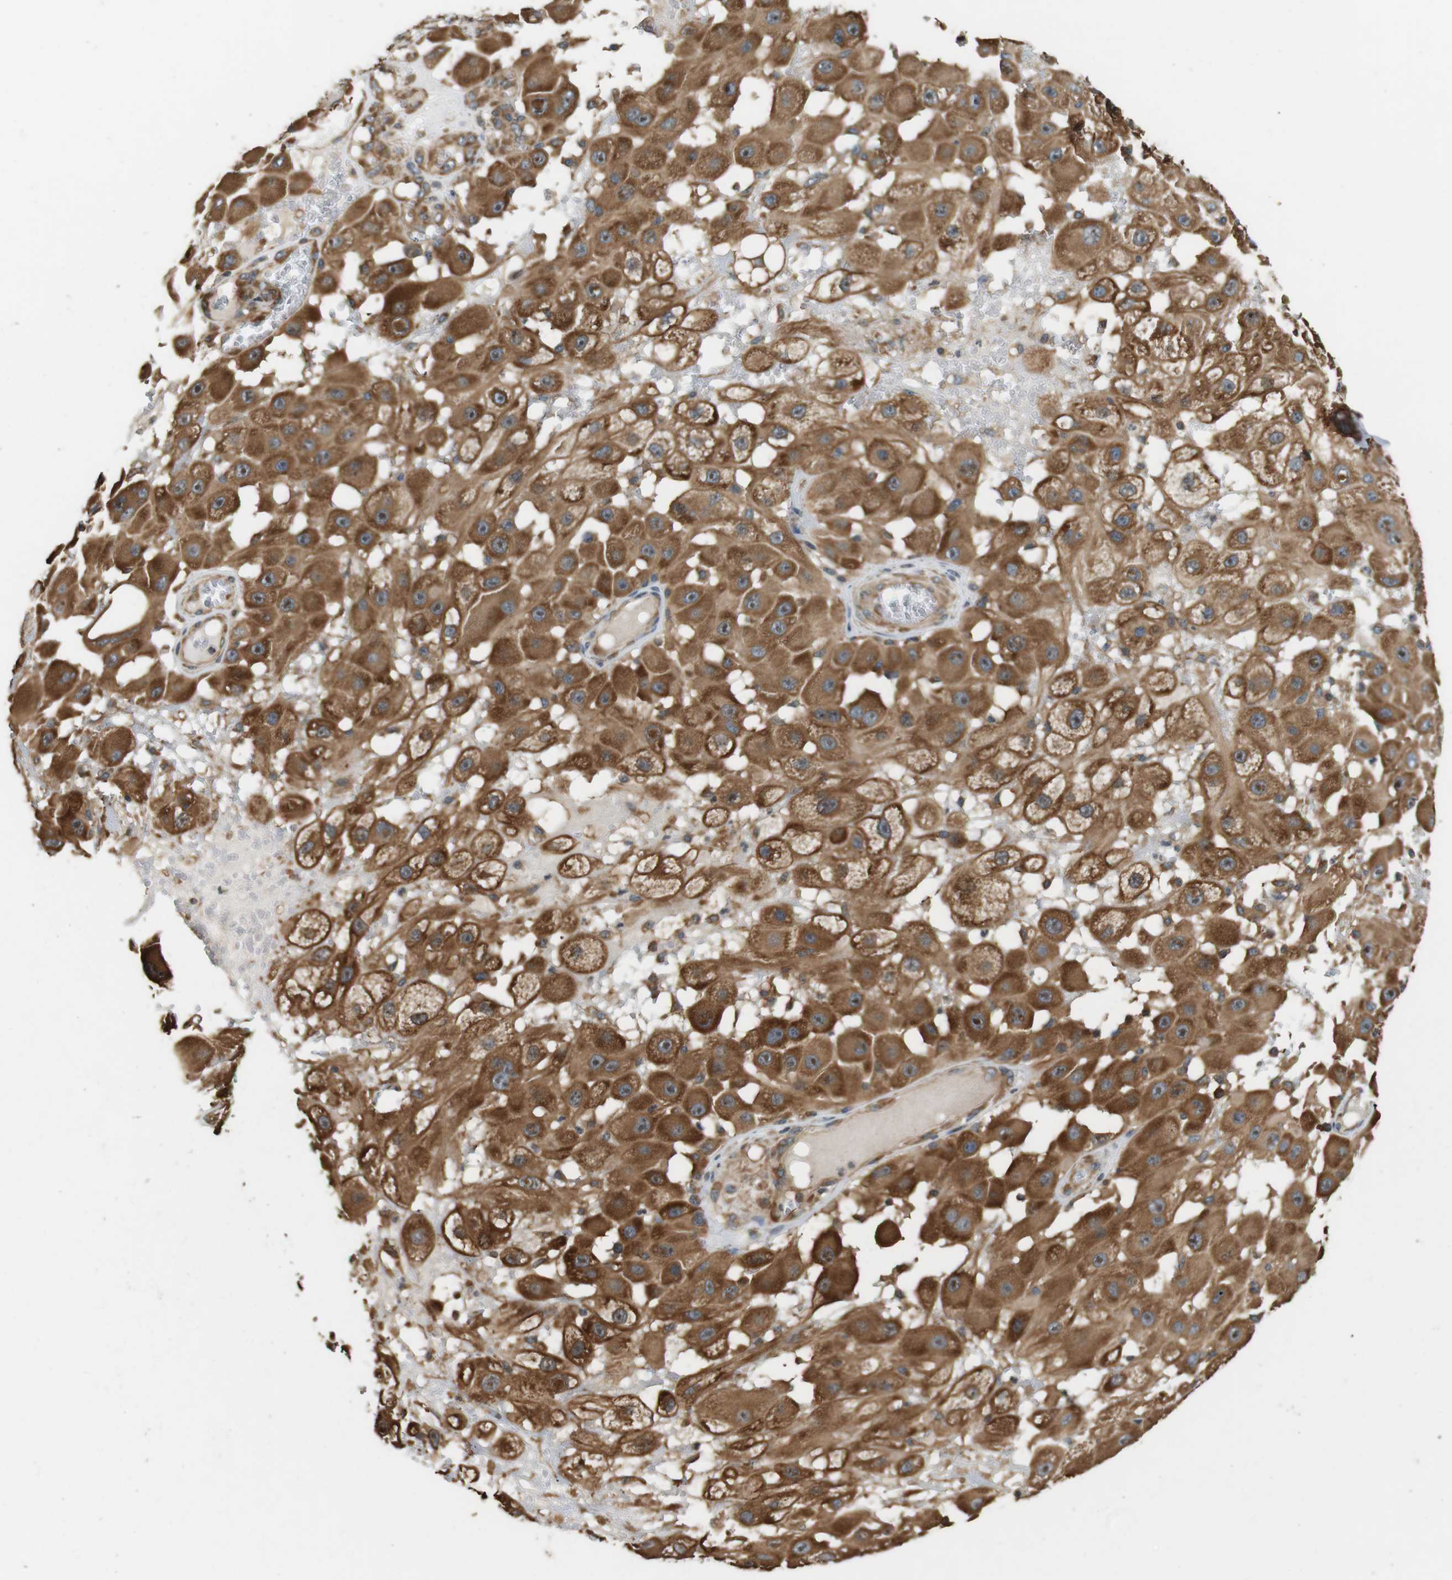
{"staining": {"intensity": "moderate", "quantity": ">75%", "location": "cytoplasmic/membranous"}, "tissue": "melanoma", "cell_type": "Tumor cells", "image_type": "cancer", "snomed": [{"axis": "morphology", "description": "Malignant melanoma, NOS"}, {"axis": "topography", "description": "Skin"}], "caption": "Immunohistochemistry (IHC) photomicrograph of neoplastic tissue: human malignant melanoma stained using IHC shows medium levels of moderate protein expression localized specifically in the cytoplasmic/membranous of tumor cells, appearing as a cytoplasmic/membranous brown color.", "gene": "PA2G4", "patient": {"sex": "female", "age": 81}}